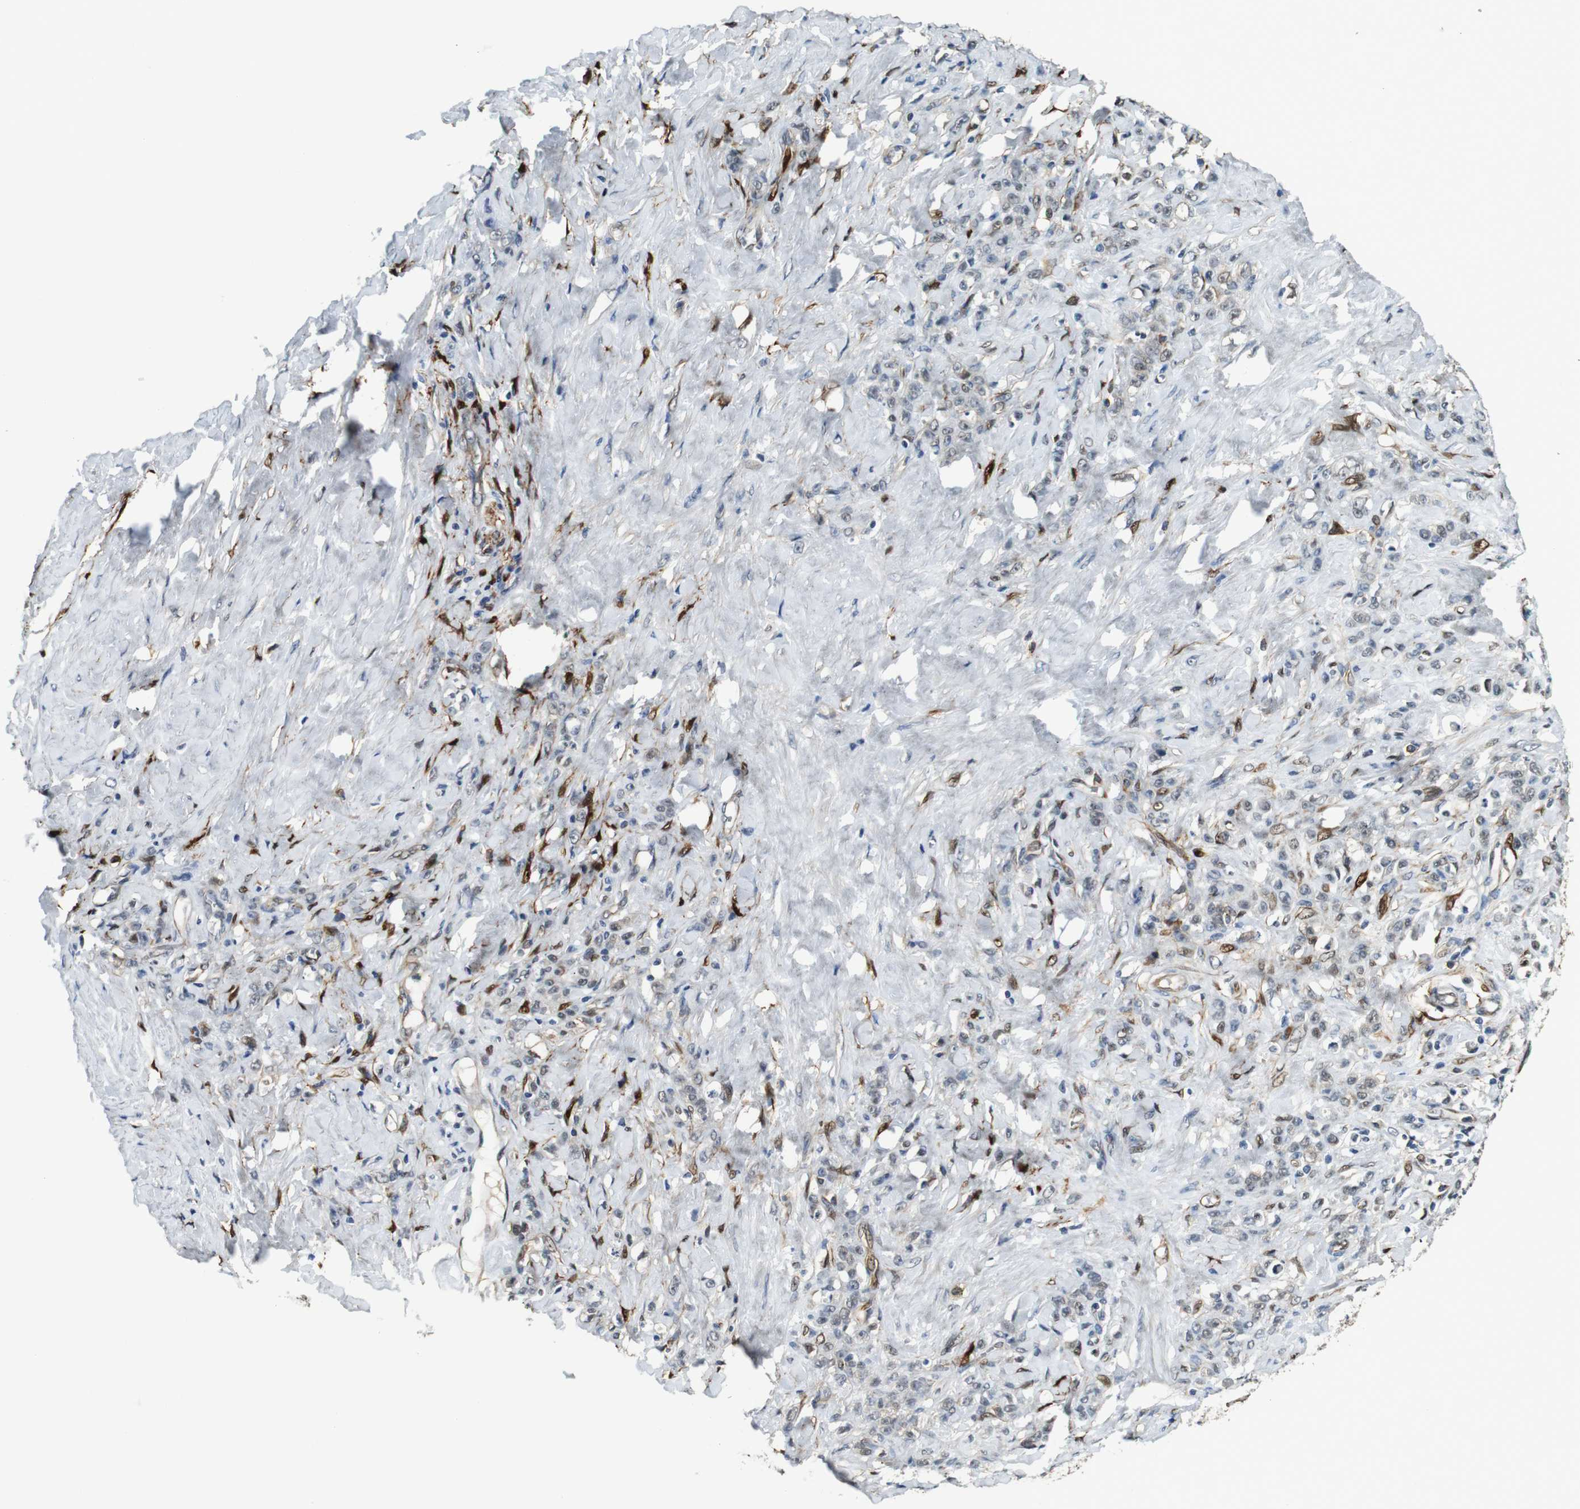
{"staining": {"intensity": "weak", "quantity": "<25%", "location": "nuclear"}, "tissue": "stomach cancer", "cell_type": "Tumor cells", "image_type": "cancer", "snomed": [{"axis": "morphology", "description": "Adenocarcinoma, NOS"}, {"axis": "topography", "description": "Stomach"}], "caption": "A micrograph of stomach cancer (adenocarcinoma) stained for a protein demonstrates no brown staining in tumor cells.", "gene": "LXN", "patient": {"sex": "male", "age": 82}}